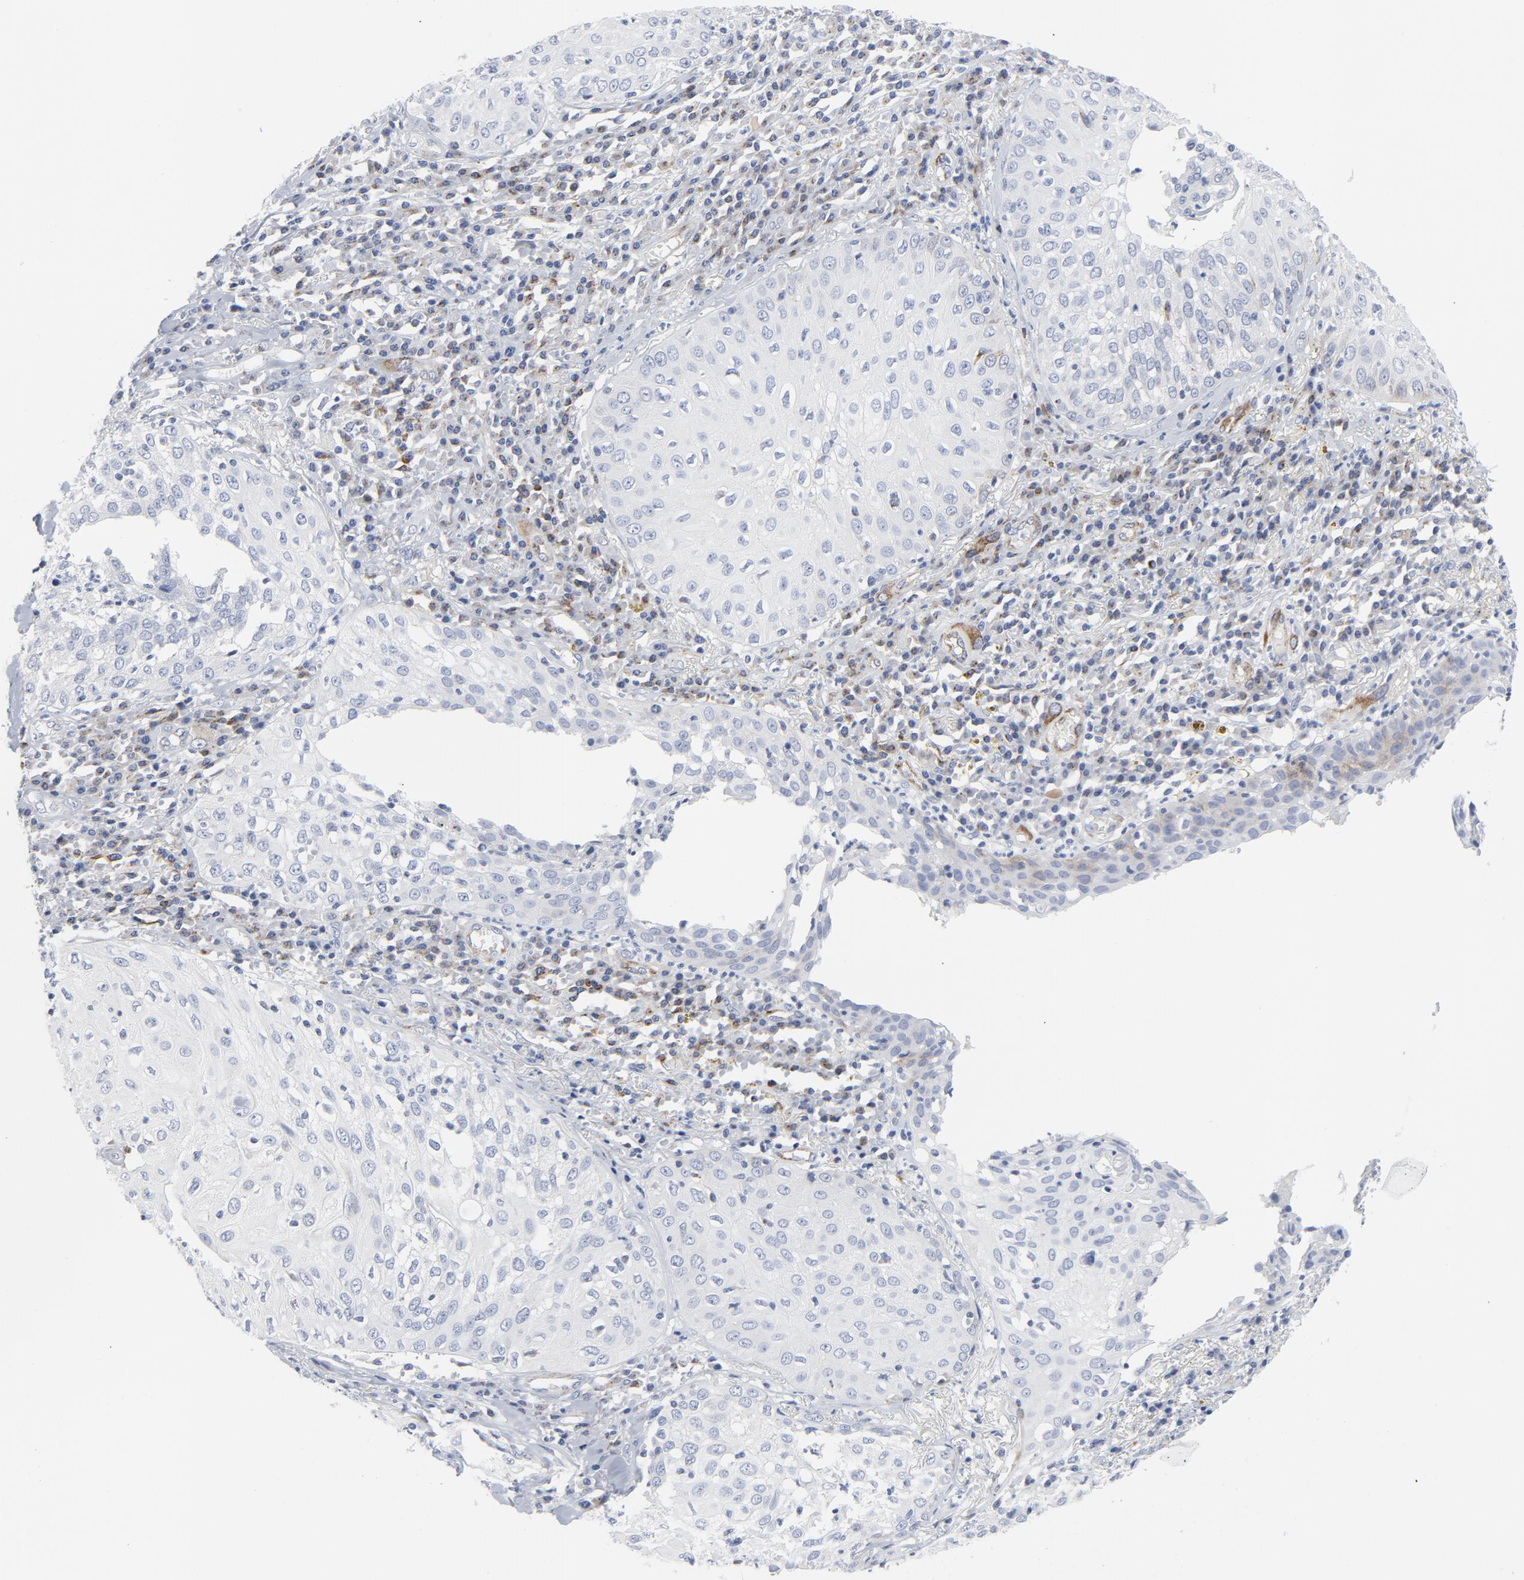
{"staining": {"intensity": "negative", "quantity": "none", "location": "none"}, "tissue": "skin cancer", "cell_type": "Tumor cells", "image_type": "cancer", "snomed": [{"axis": "morphology", "description": "Squamous cell carcinoma, NOS"}, {"axis": "topography", "description": "Skin"}], "caption": "Immunohistochemistry of squamous cell carcinoma (skin) reveals no staining in tumor cells. Brightfield microscopy of immunohistochemistry stained with DAB (3,3'-diaminobenzidine) (brown) and hematoxylin (blue), captured at high magnification.", "gene": "TUBB1", "patient": {"sex": "male", "age": 65}}